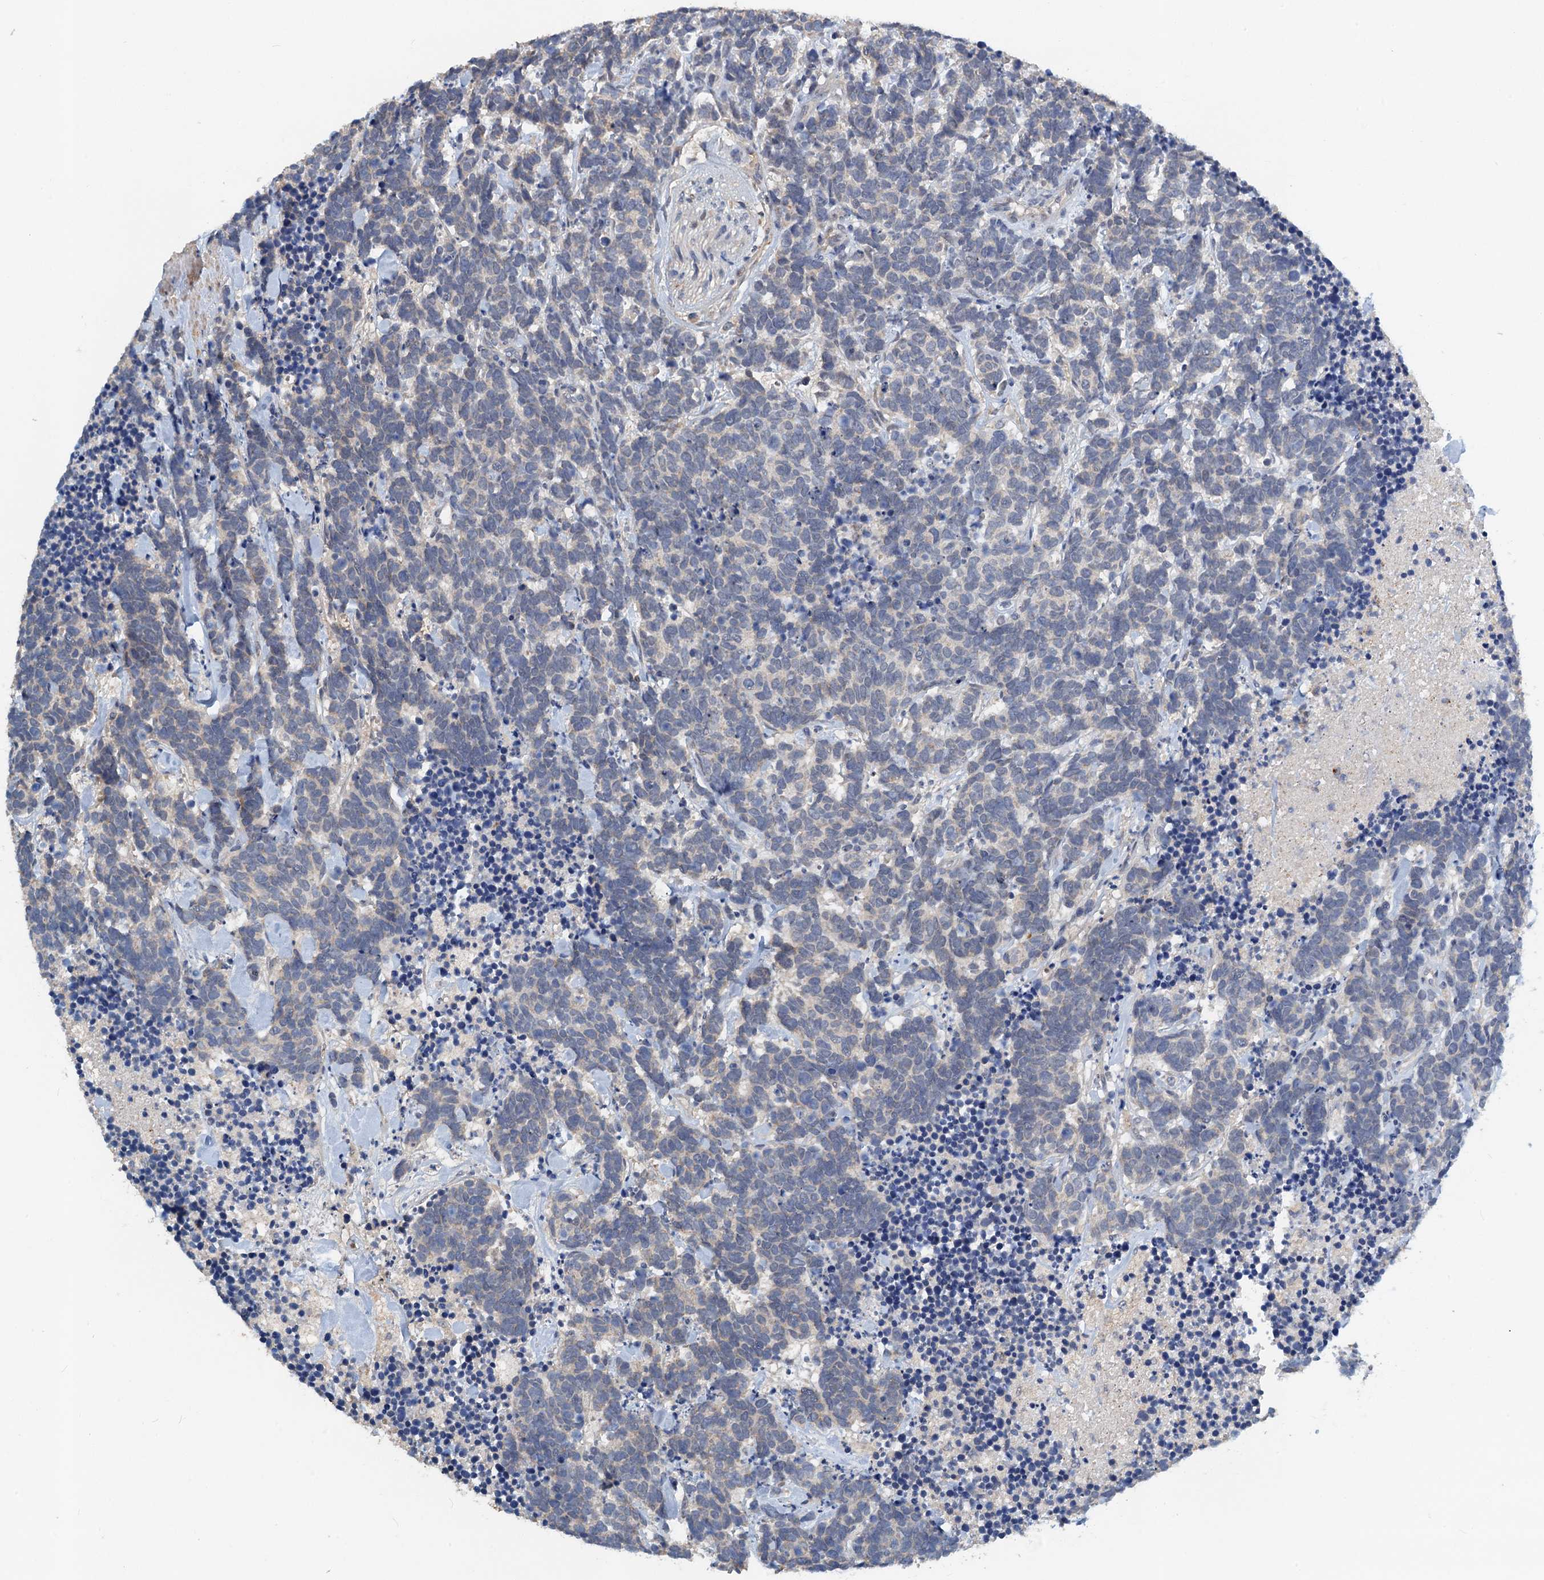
{"staining": {"intensity": "negative", "quantity": "none", "location": "none"}, "tissue": "carcinoid", "cell_type": "Tumor cells", "image_type": "cancer", "snomed": [{"axis": "morphology", "description": "Carcinoma, NOS"}, {"axis": "morphology", "description": "Carcinoid, malignant, NOS"}, {"axis": "topography", "description": "Prostate"}], "caption": "Tumor cells show no significant staining in malignant carcinoid. (Immunohistochemistry, brightfield microscopy, high magnification).", "gene": "ZNF606", "patient": {"sex": "male", "age": 57}}